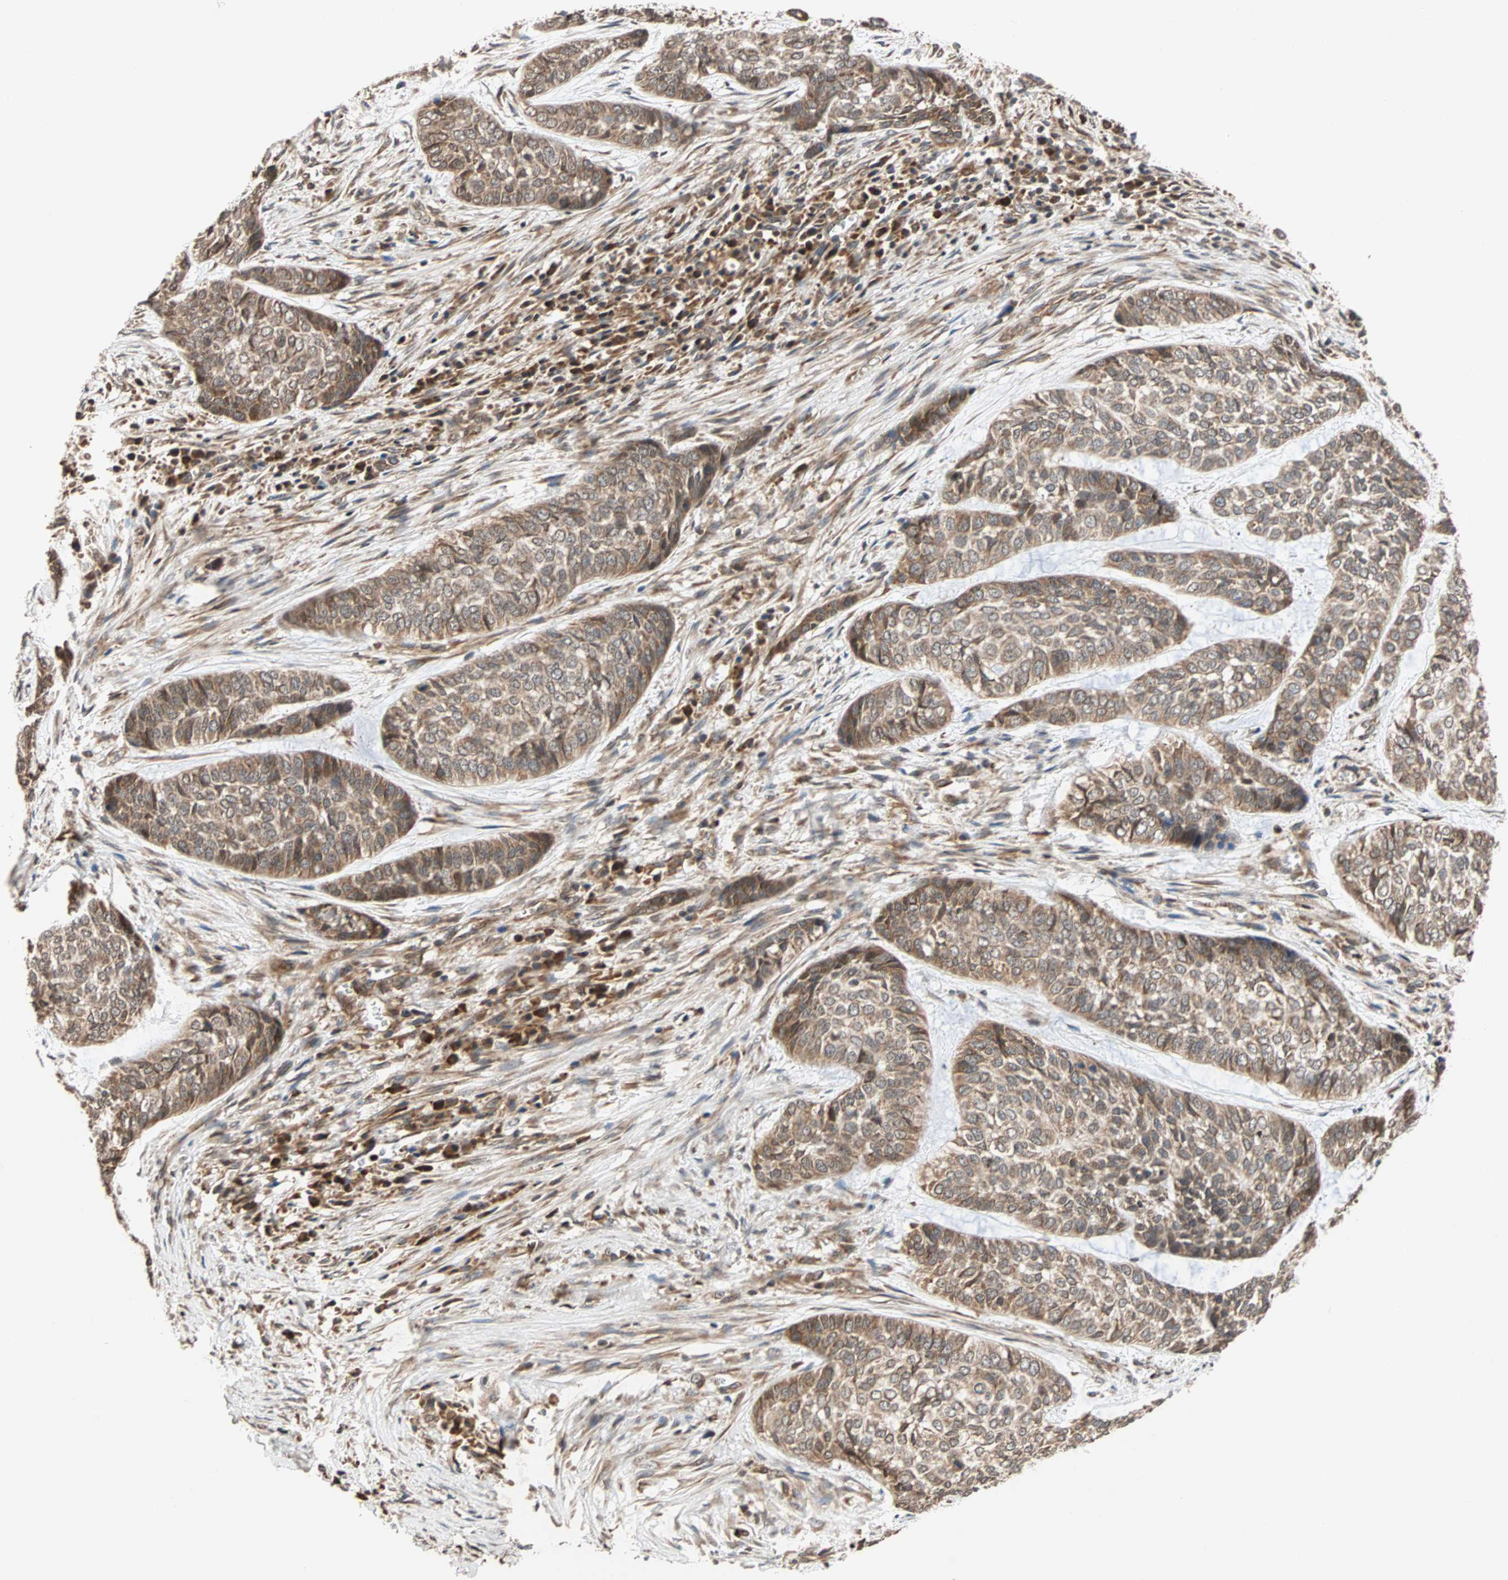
{"staining": {"intensity": "weak", "quantity": ">75%", "location": "cytoplasmic/membranous"}, "tissue": "skin cancer", "cell_type": "Tumor cells", "image_type": "cancer", "snomed": [{"axis": "morphology", "description": "Basal cell carcinoma"}, {"axis": "topography", "description": "Skin"}], "caption": "Weak cytoplasmic/membranous expression is present in about >75% of tumor cells in basal cell carcinoma (skin).", "gene": "AUP1", "patient": {"sex": "female", "age": 64}}